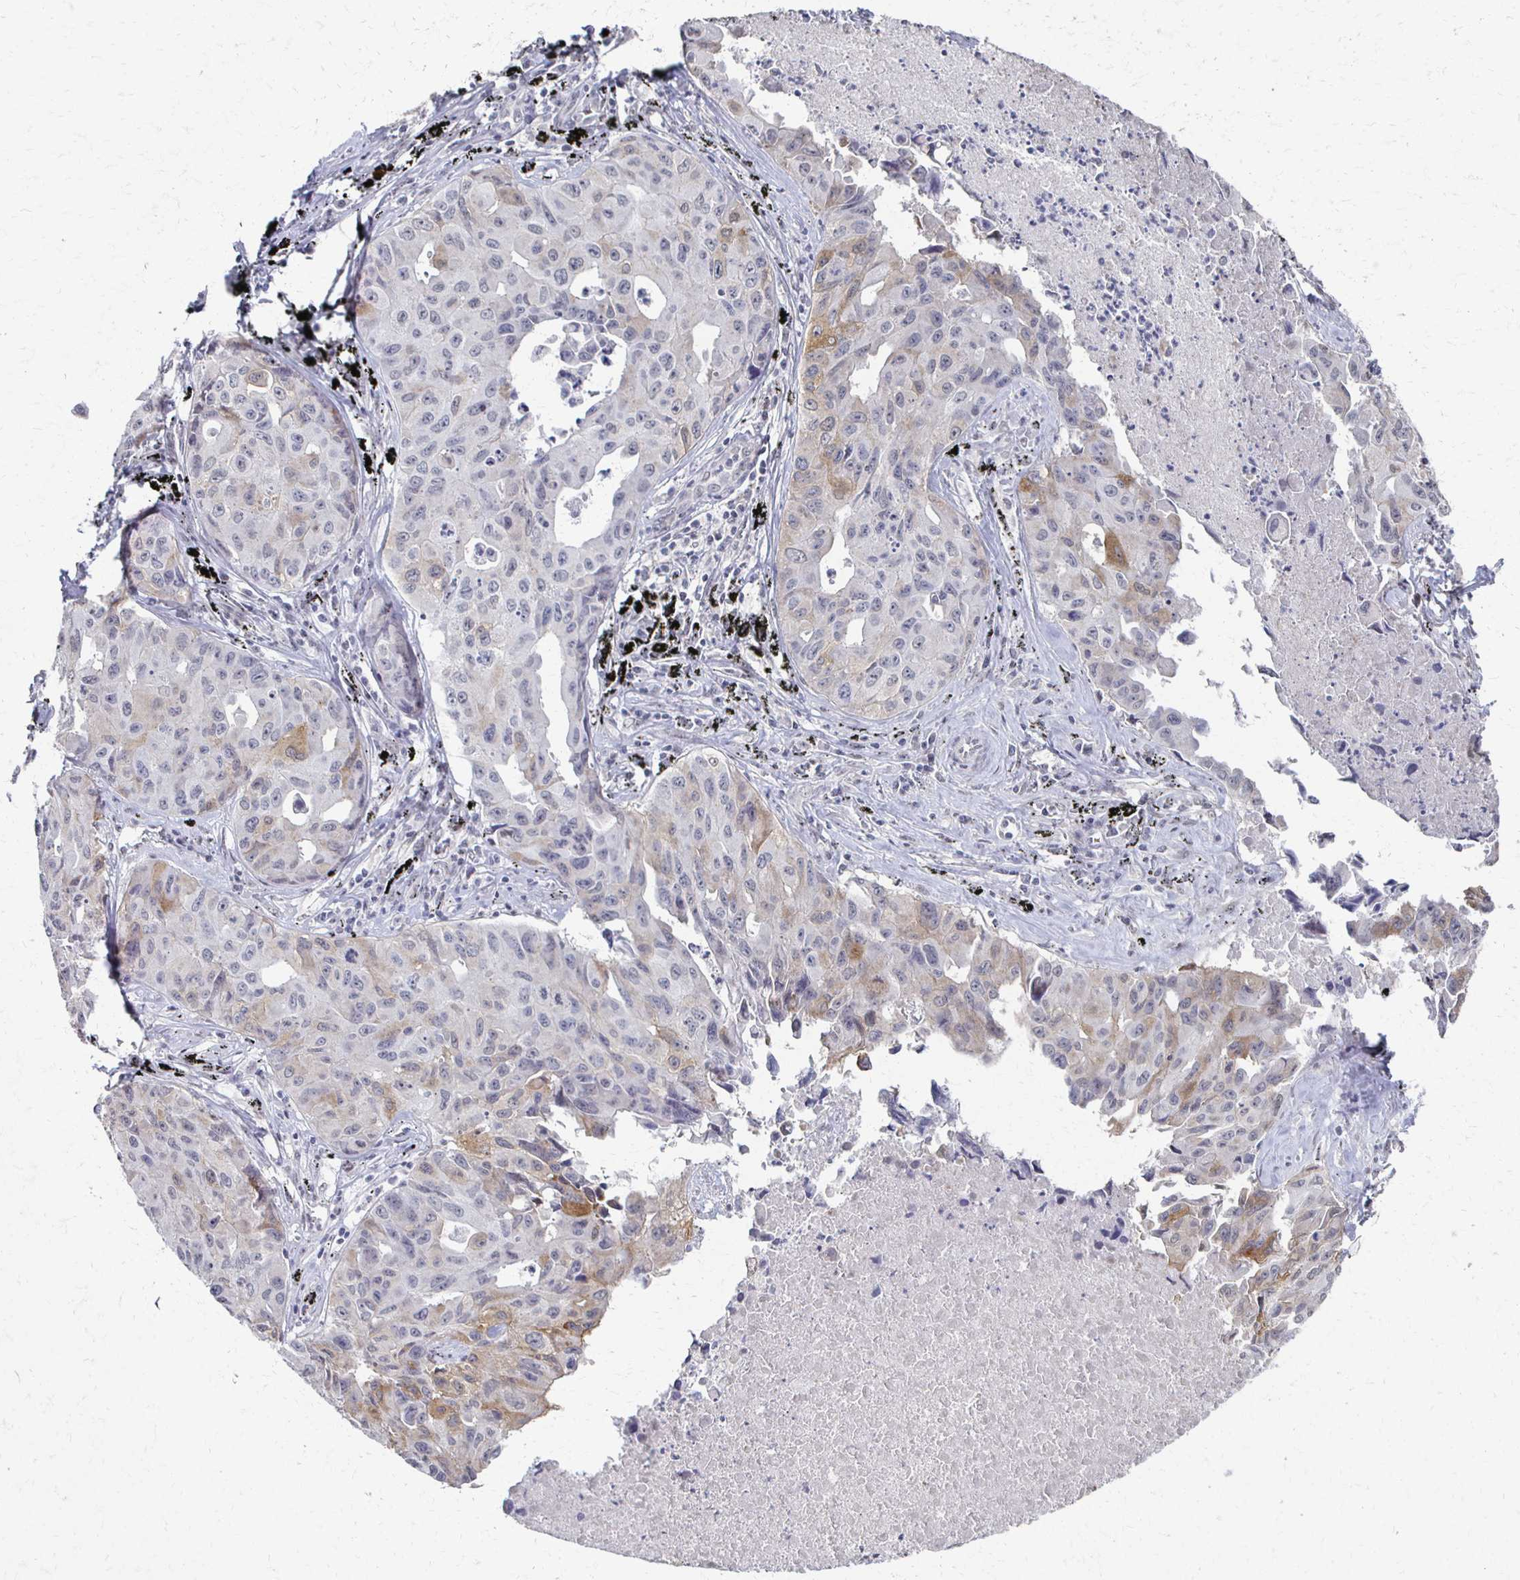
{"staining": {"intensity": "weak", "quantity": "<25%", "location": "cytoplasmic/membranous"}, "tissue": "lung cancer", "cell_type": "Tumor cells", "image_type": "cancer", "snomed": [{"axis": "morphology", "description": "Adenocarcinoma, NOS"}, {"axis": "topography", "description": "Lymph node"}, {"axis": "topography", "description": "Lung"}], "caption": "Protein analysis of lung cancer displays no significant expression in tumor cells.", "gene": "DAB1", "patient": {"sex": "male", "age": 64}}